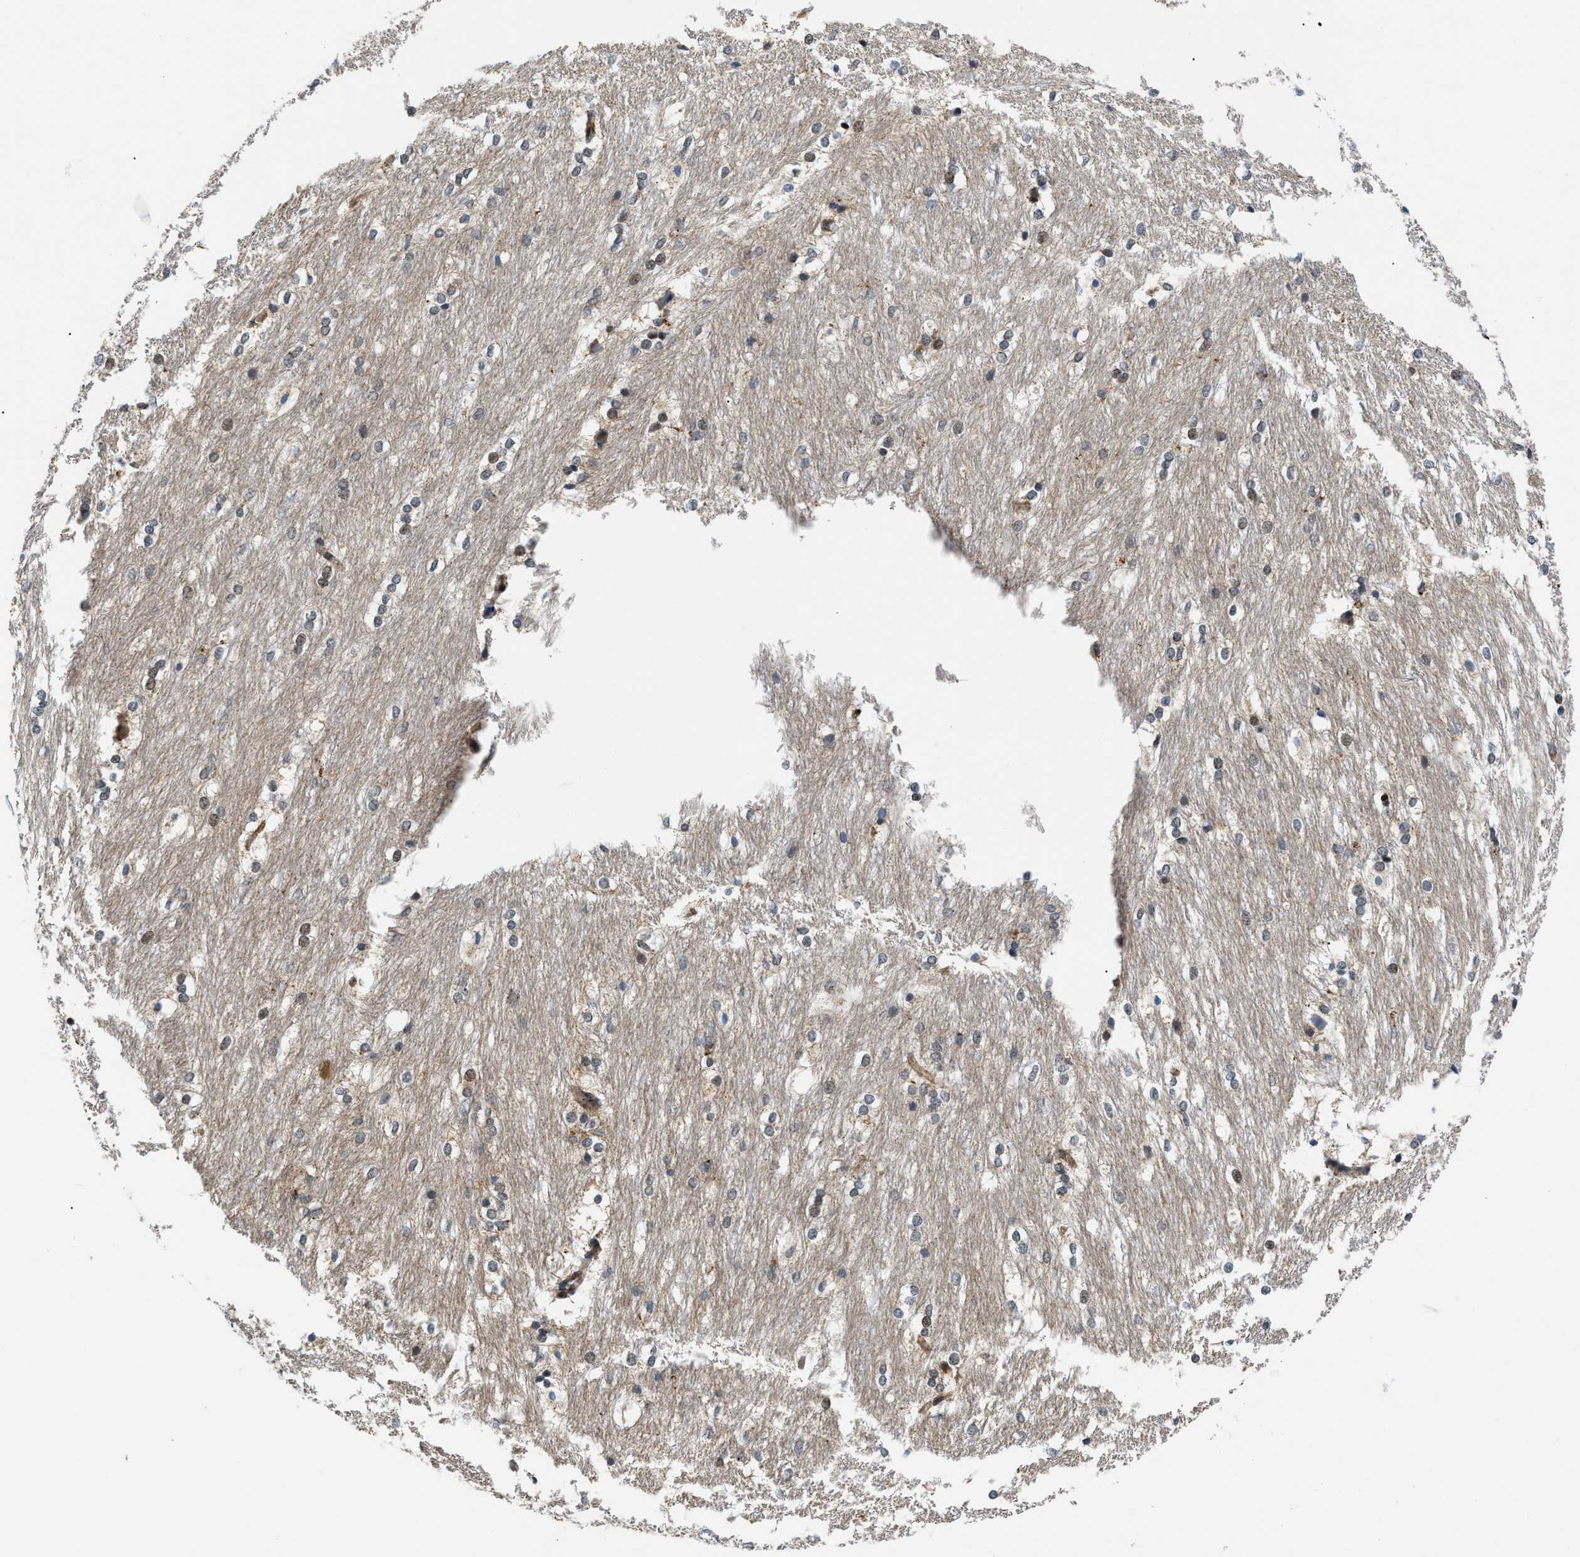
{"staining": {"intensity": "weak", "quantity": "<25%", "location": "nuclear"}, "tissue": "caudate", "cell_type": "Glial cells", "image_type": "normal", "snomed": [{"axis": "morphology", "description": "Normal tissue, NOS"}, {"axis": "topography", "description": "Lateral ventricle wall"}], "caption": "An immunohistochemistry (IHC) image of unremarkable caudate is shown. There is no staining in glial cells of caudate.", "gene": "ZBTB11", "patient": {"sex": "female", "age": 19}}